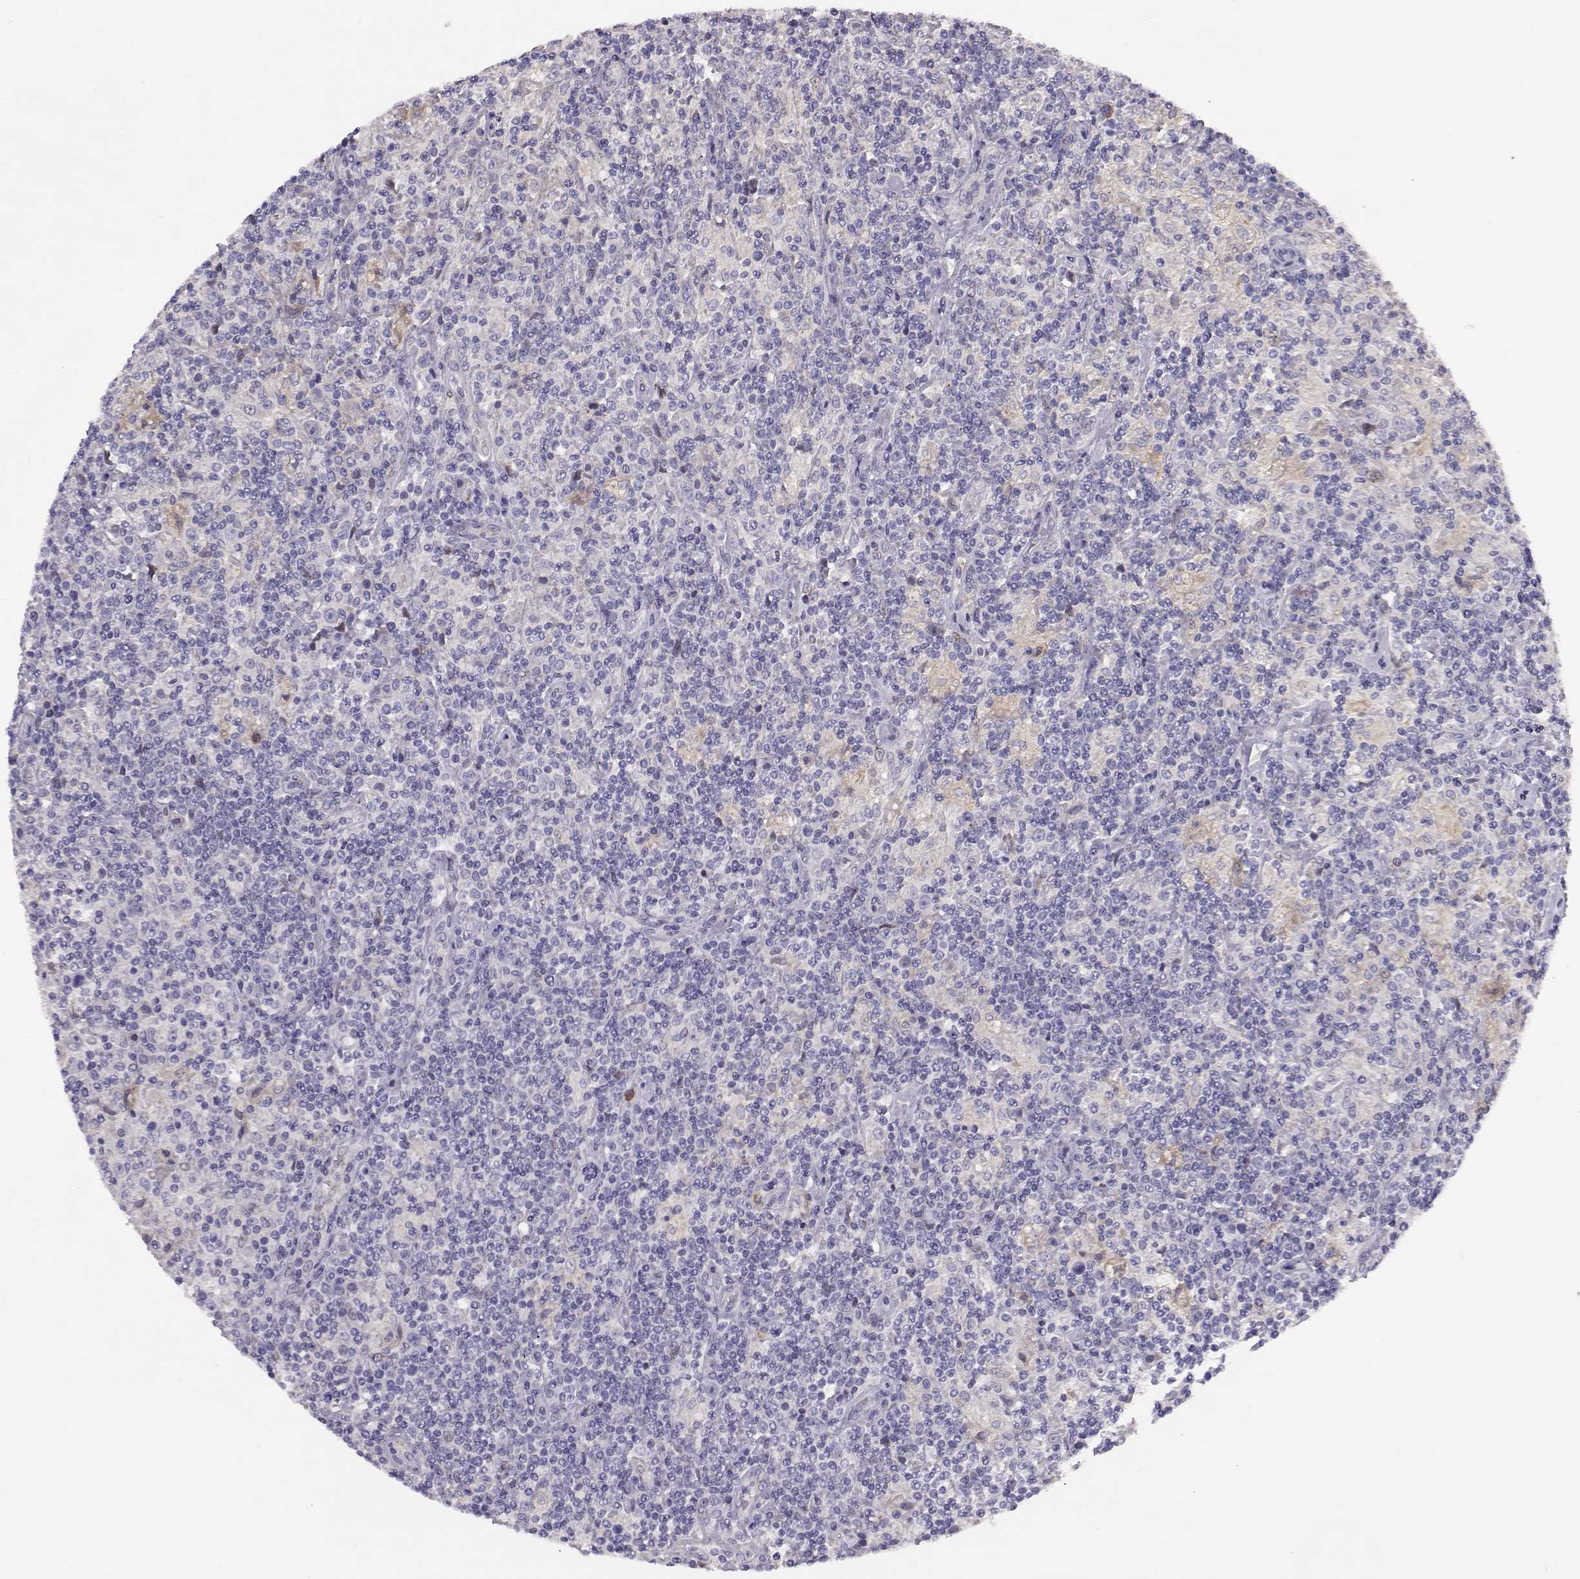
{"staining": {"intensity": "negative", "quantity": "none", "location": "none"}, "tissue": "lymphoma", "cell_type": "Tumor cells", "image_type": "cancer", "snomed": [{"axis": "morphology", "description": "Hodgkin's disease, NOS"}, {"axis": "topography", "description": "Lymph node"}], "caption": "Tumor cells are negative for brown protein staining in Hodgkin's disease.", "gene": "ADGRG5", "patient": {"sex": "male", "age": 70}}